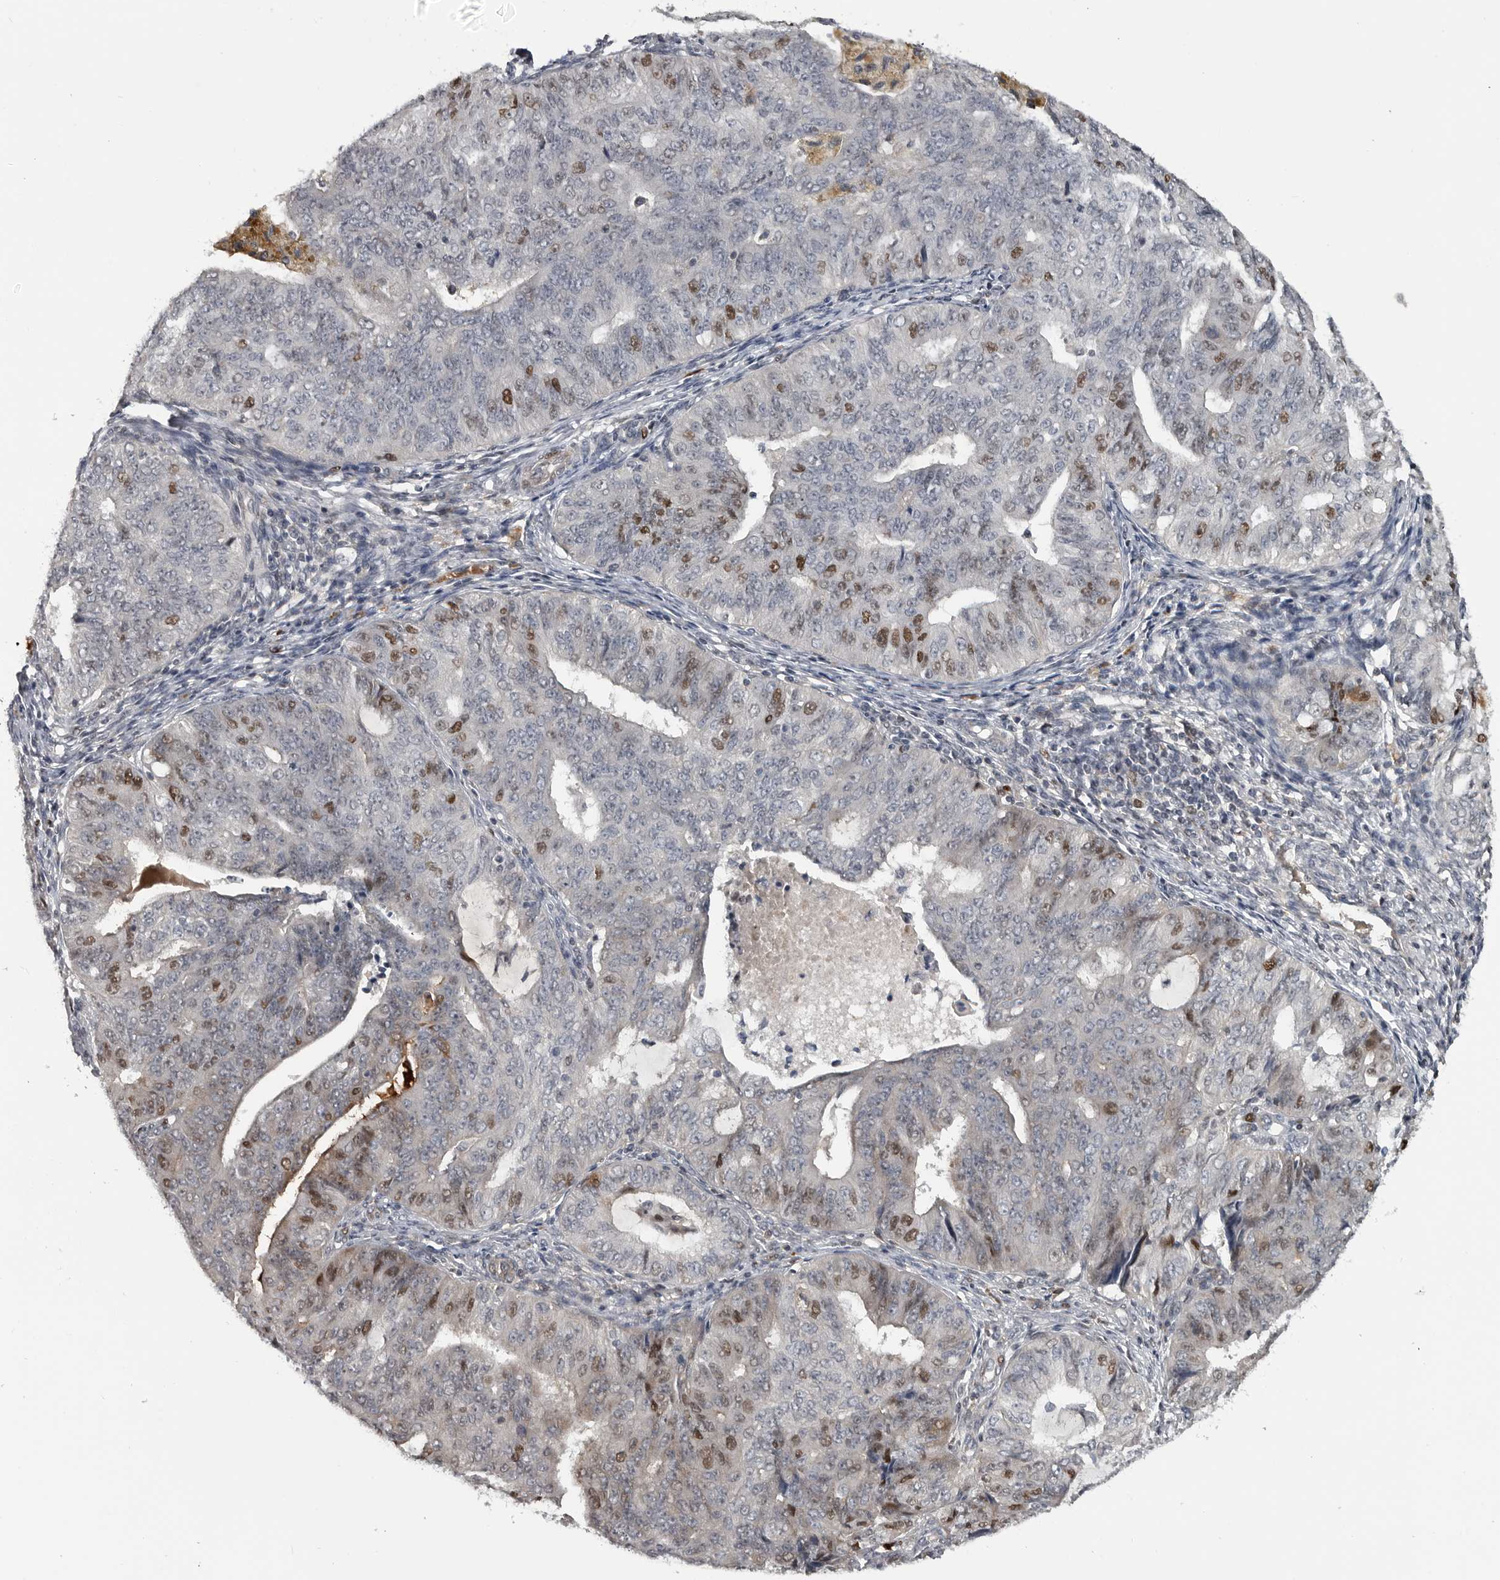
{"staining": {"intensity": "moderate", "quantity": "<25%", "location": "nuclear"}, "tissue": "endometrial cancer", "cell_type": "Tumor cells", "image_type": "cancer", "snomed": [{"axis": "morphology", "description": "Adenocarcinoma, NOS"}, {"axis": "topography", "description": "Endometrium"}], "caption": "A low amount of moderate nuclear positivity is appreciated in about <25% of tumor cells in endometrial cancer (adenocarcinoma) tissue. The protein of interest is shown in brown color, while the nuclei are stained blue.", "gene": "ZNF277", "patient": {"sex": "female", "age": 32}}